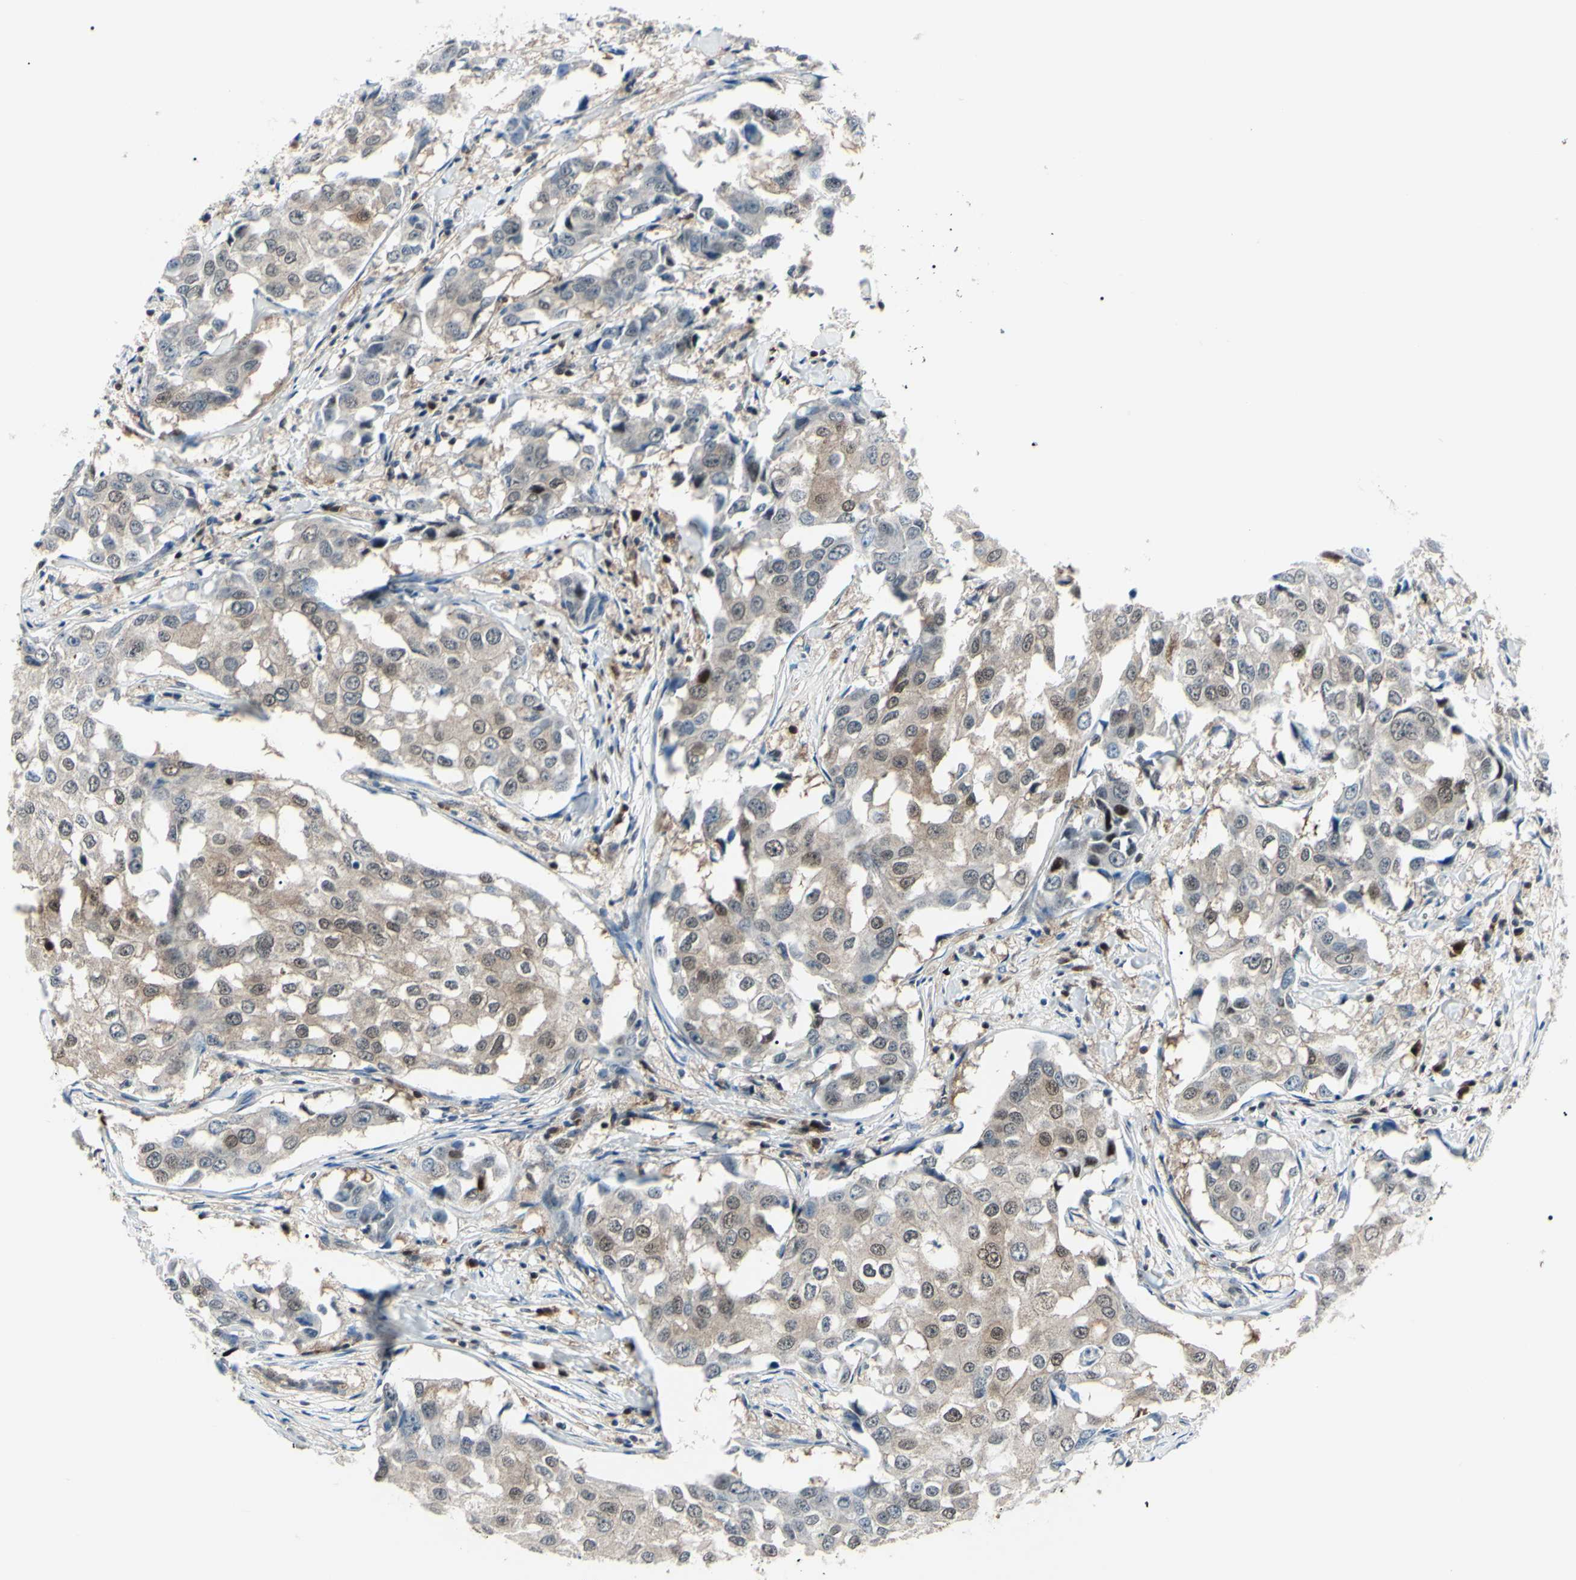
{"staining": {"intensity": "weak", "quantity": "25%-75%", "location": "cytoplasmic/membranous"}, "tissue": "breast cancer", "cell_type": "Tumor cells", "image_type": "cancer", "snomed": [{"axis": "morphology", "description": "Duct carcinoma"}, {"axis": "topography", "description": "Breast"}], "caption": "Weak cytoplasmic/membranous positivity for a protein is present in about 25%-75% of tumor cells of breast cancer using immunohistochemistry (IHC).", "gene": "PGK1", "patient": {"sex": "female", "age": 27}}